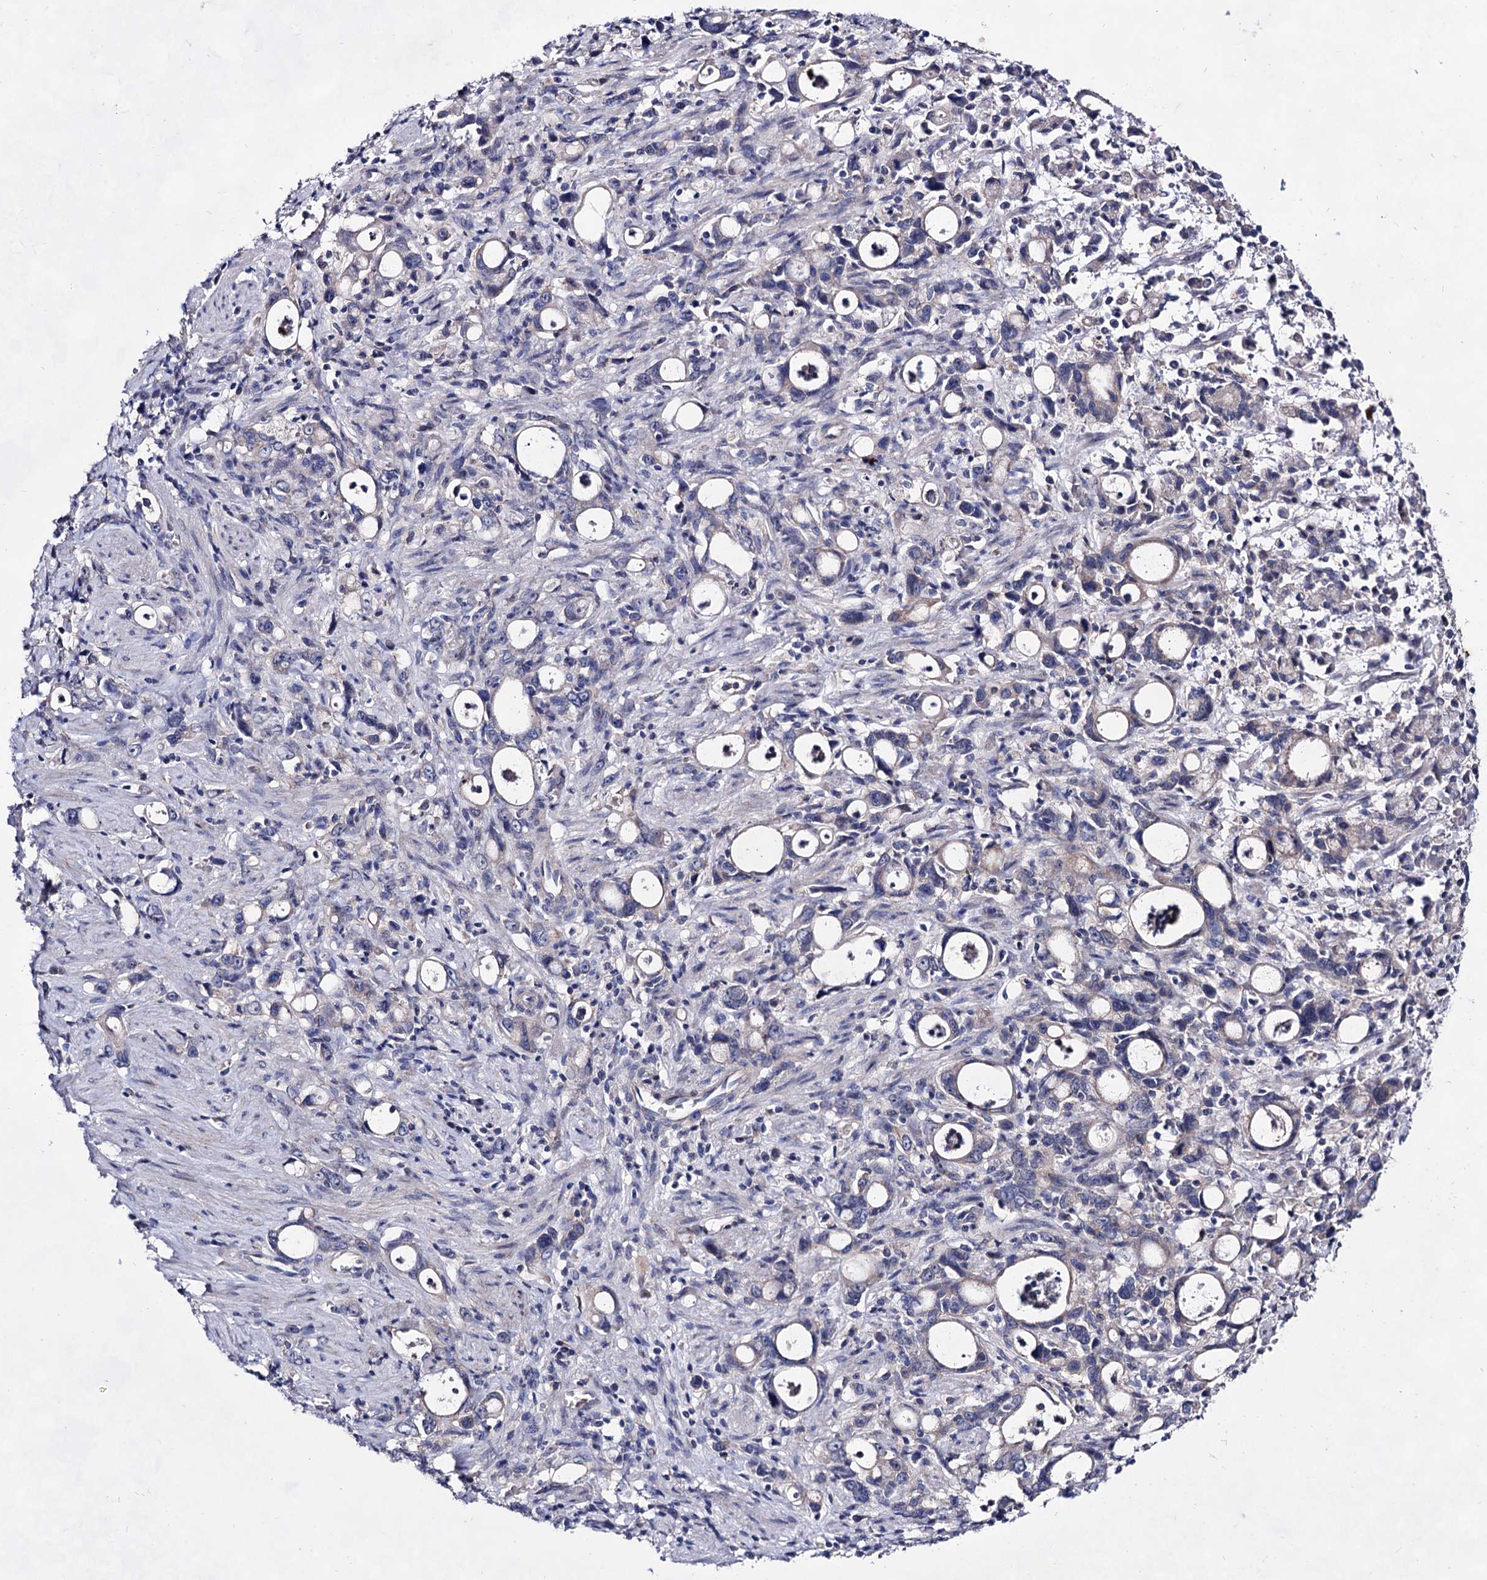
{"staining": {"intensity": "weak", "quantity": "<25%", "location": "cytoplasmic/membranous"}, "tissue": "stomach cancer", "cell_type": "Tumor cells", "image_type": "cancer", "snomed": [{"axis": "morphology", "description": "Adenocarcinoma, NOS"}, {"axis": "topography", "description": "Stomach, lower"}], "caption": "Photomicrograph shows no significant protein positivity in tumor cells of adenocarcinoma (stomach).", "gene": "PLIN1", "patient": {"sex": "female", "age": 43}}